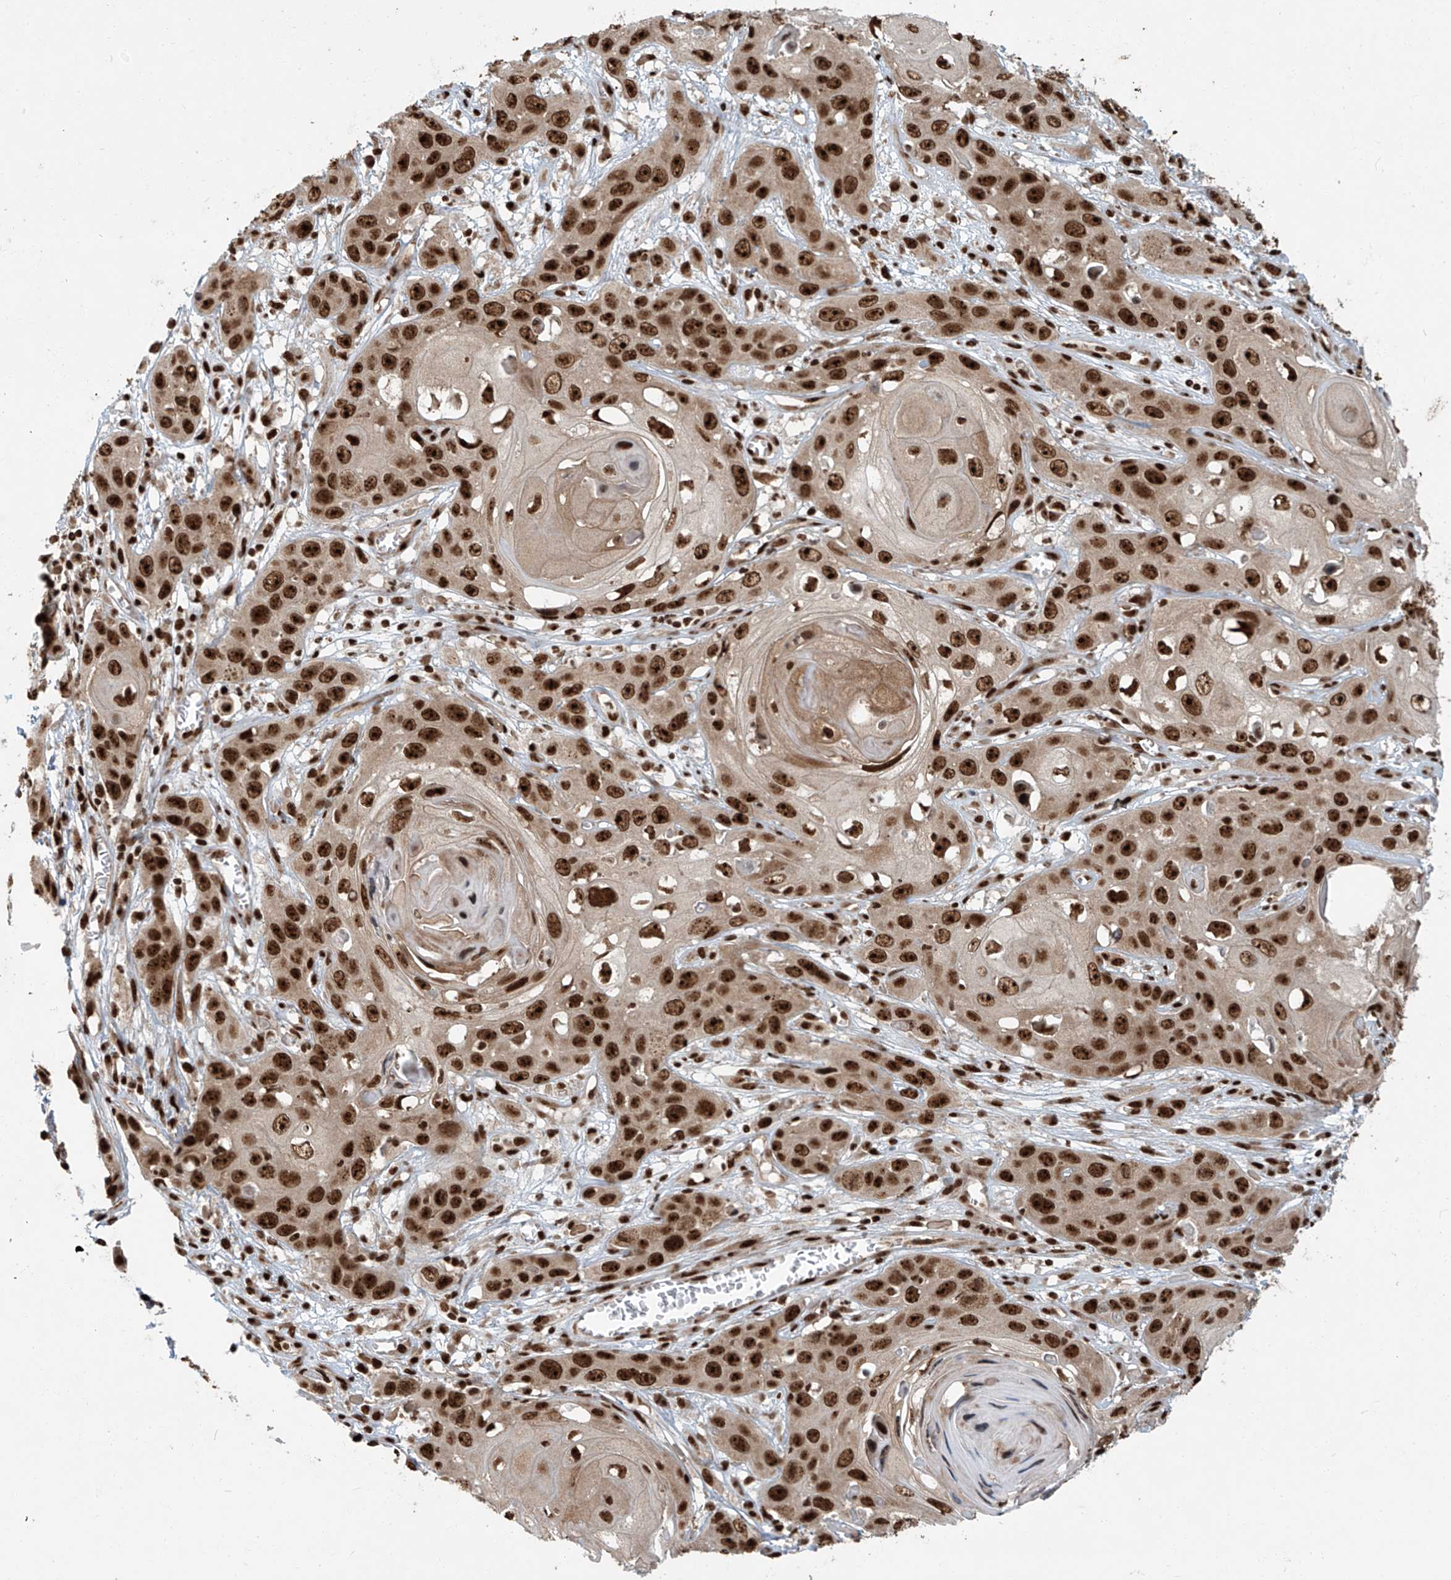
{"staining": {"intensity": "strong", "quantity": ">75%", "location": "nuclear"}, "tissue": "skin cancer", "cell_type": "Tumor cells", "image_type": "cancer", "snomed": [{"axis": "morphology", "description": "Squamous cell carcinoma, NOS"}, {"axis": "topography", "description": "Skin"}], "caption": "Strong nuclear protein expression is identified in approximately >75% of tumor cells in skin cancer (squamous cell carcinoma). The staining was performed using DAB (3,3'-diaminobenzidine) to visualize the protein expression in brown, while the nuclei were stained in blue with hematoxylin (Magnification: 20x).", "gene": "FAM193B", "patient": {"sex": "male", "age": 55}}